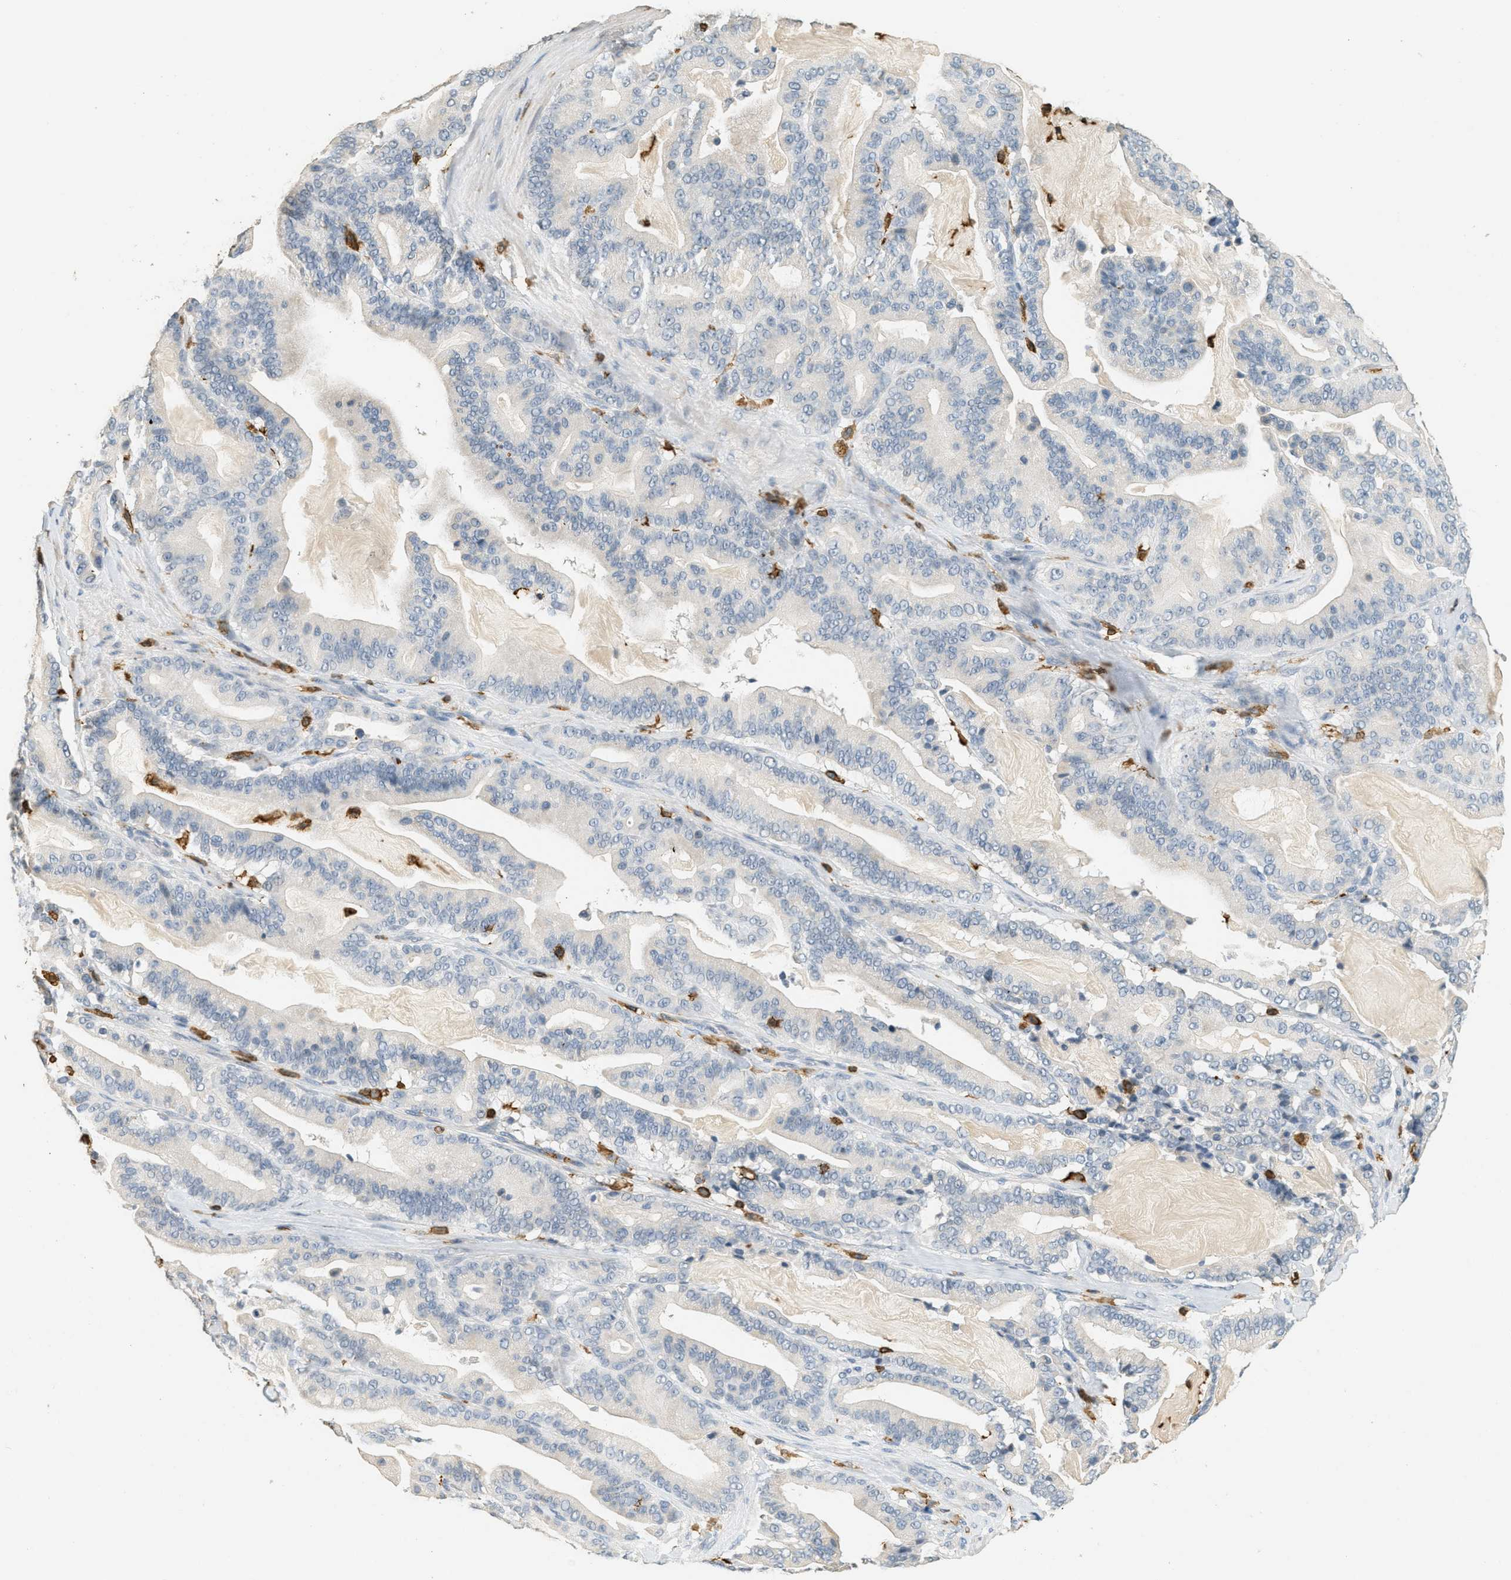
{"staining": {"intensity": "negative", "quantity": "none", "location": "none"}, "tissue": "pancreatic cancer", "cell_type": "Tumor cells", "image_type": "cancer", "snomed": [{"axis": "morphology", "description": "Adenocarcinoma, NOS"}, {"axis": "topography", "description": "Pancreas"}], "caption": "Photomicrograph shows no significant protein positivity in tumor cells of pancreatic cancer. (DAB immunohistochemistry (IHC), high magnification).", "gene": "LSP1", "patient": {"sex": "male", "age": 63}}